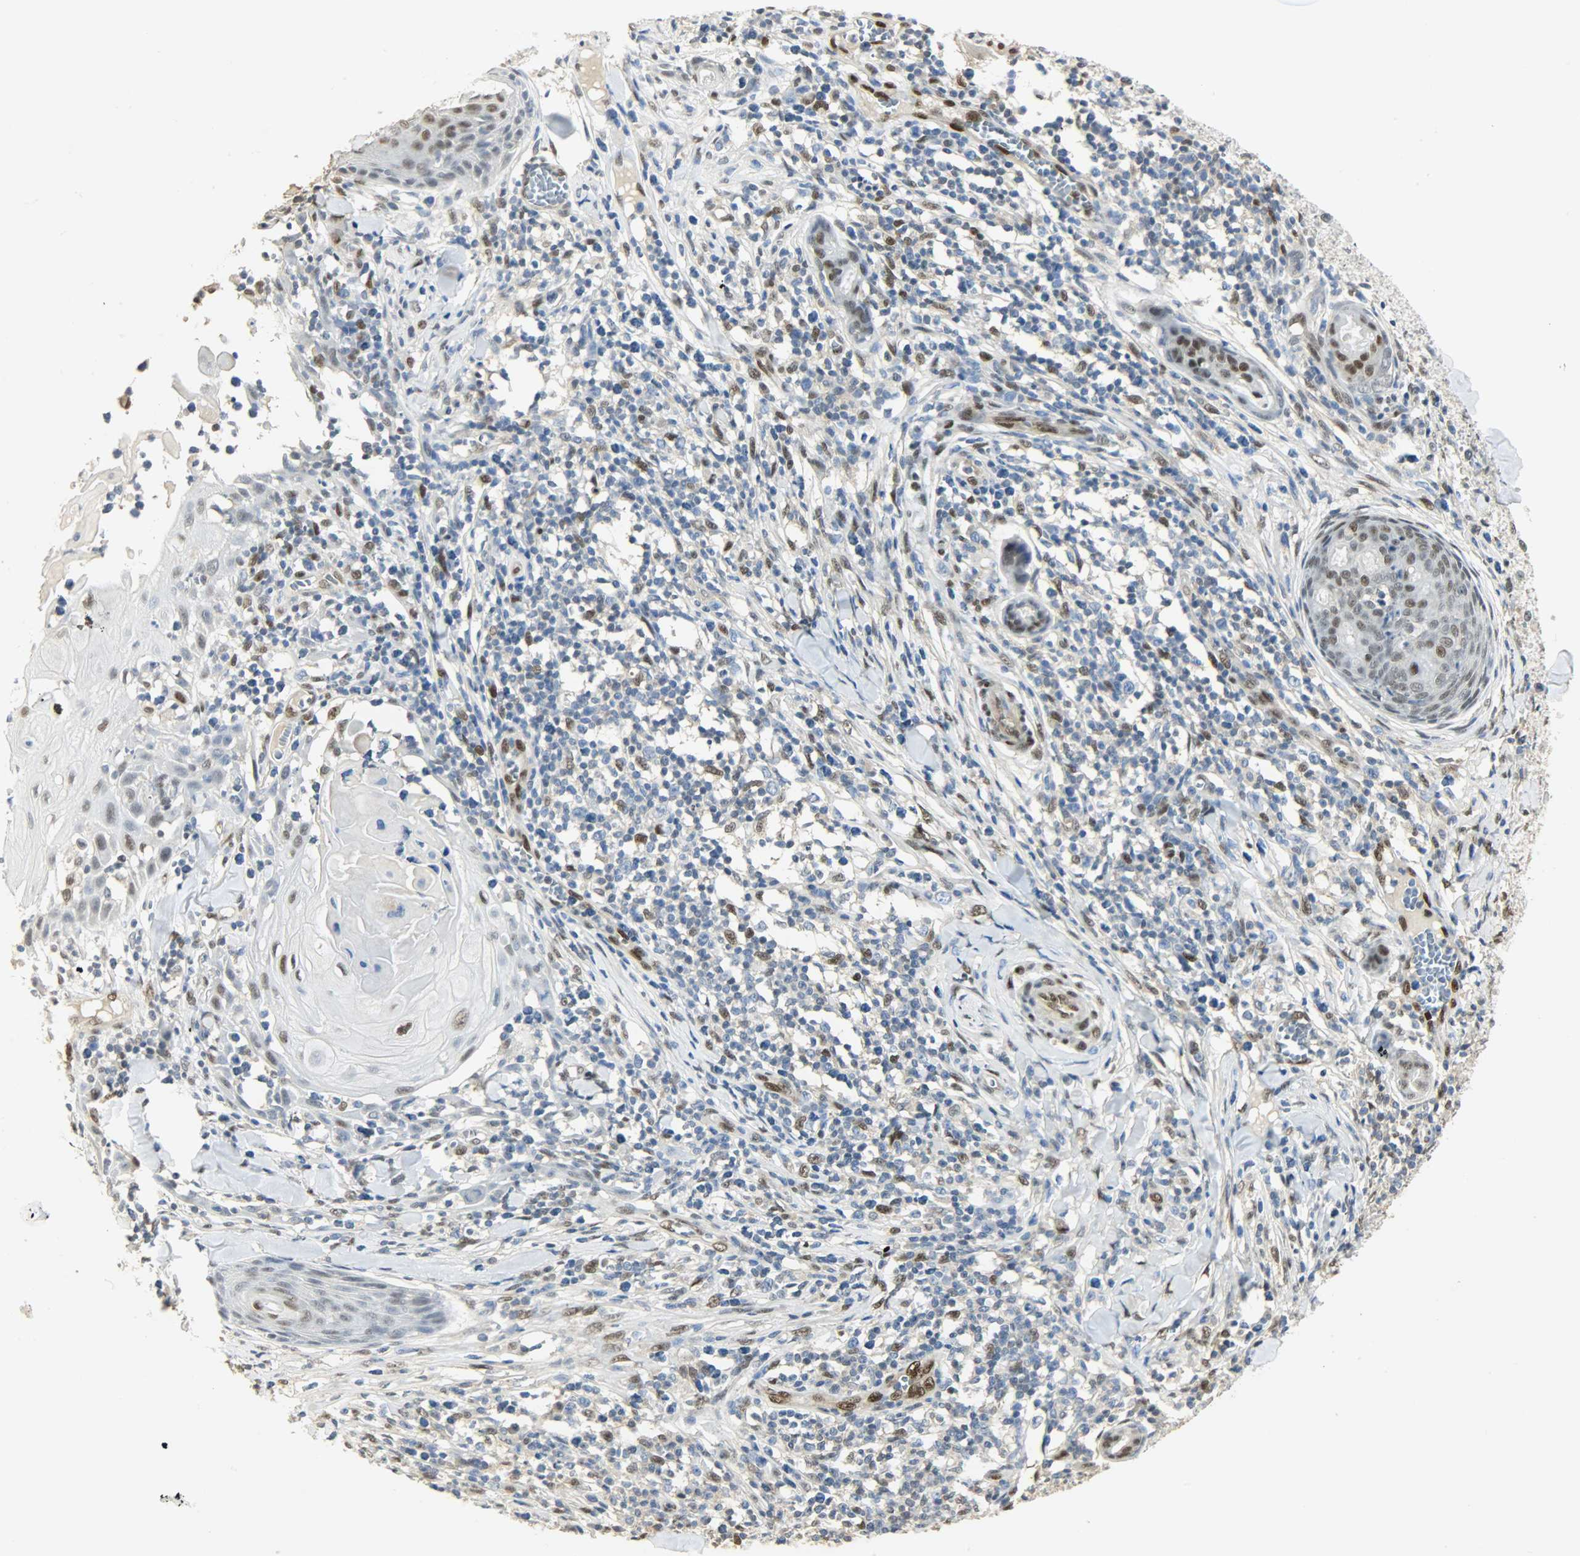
{"staining": {"intensity": "moderate", "quantity": "25%-75%", "location": "nuclear"}, "tissue": "skin cancer", "cell_type": "Tumor cells", "image_type": "cancer", "snomed": [{"axis": "morphology", "description": "Squamous cell carcinoma, NOS"}, {"axis": "topography", "description": "Skin"}], "caption": "Skin squamous cell carcinoma stained with a protein marker shows moderate staining in tumor cells.", "gene": "NPEPL1", "patient": {"sex": "male", "age": 24}}